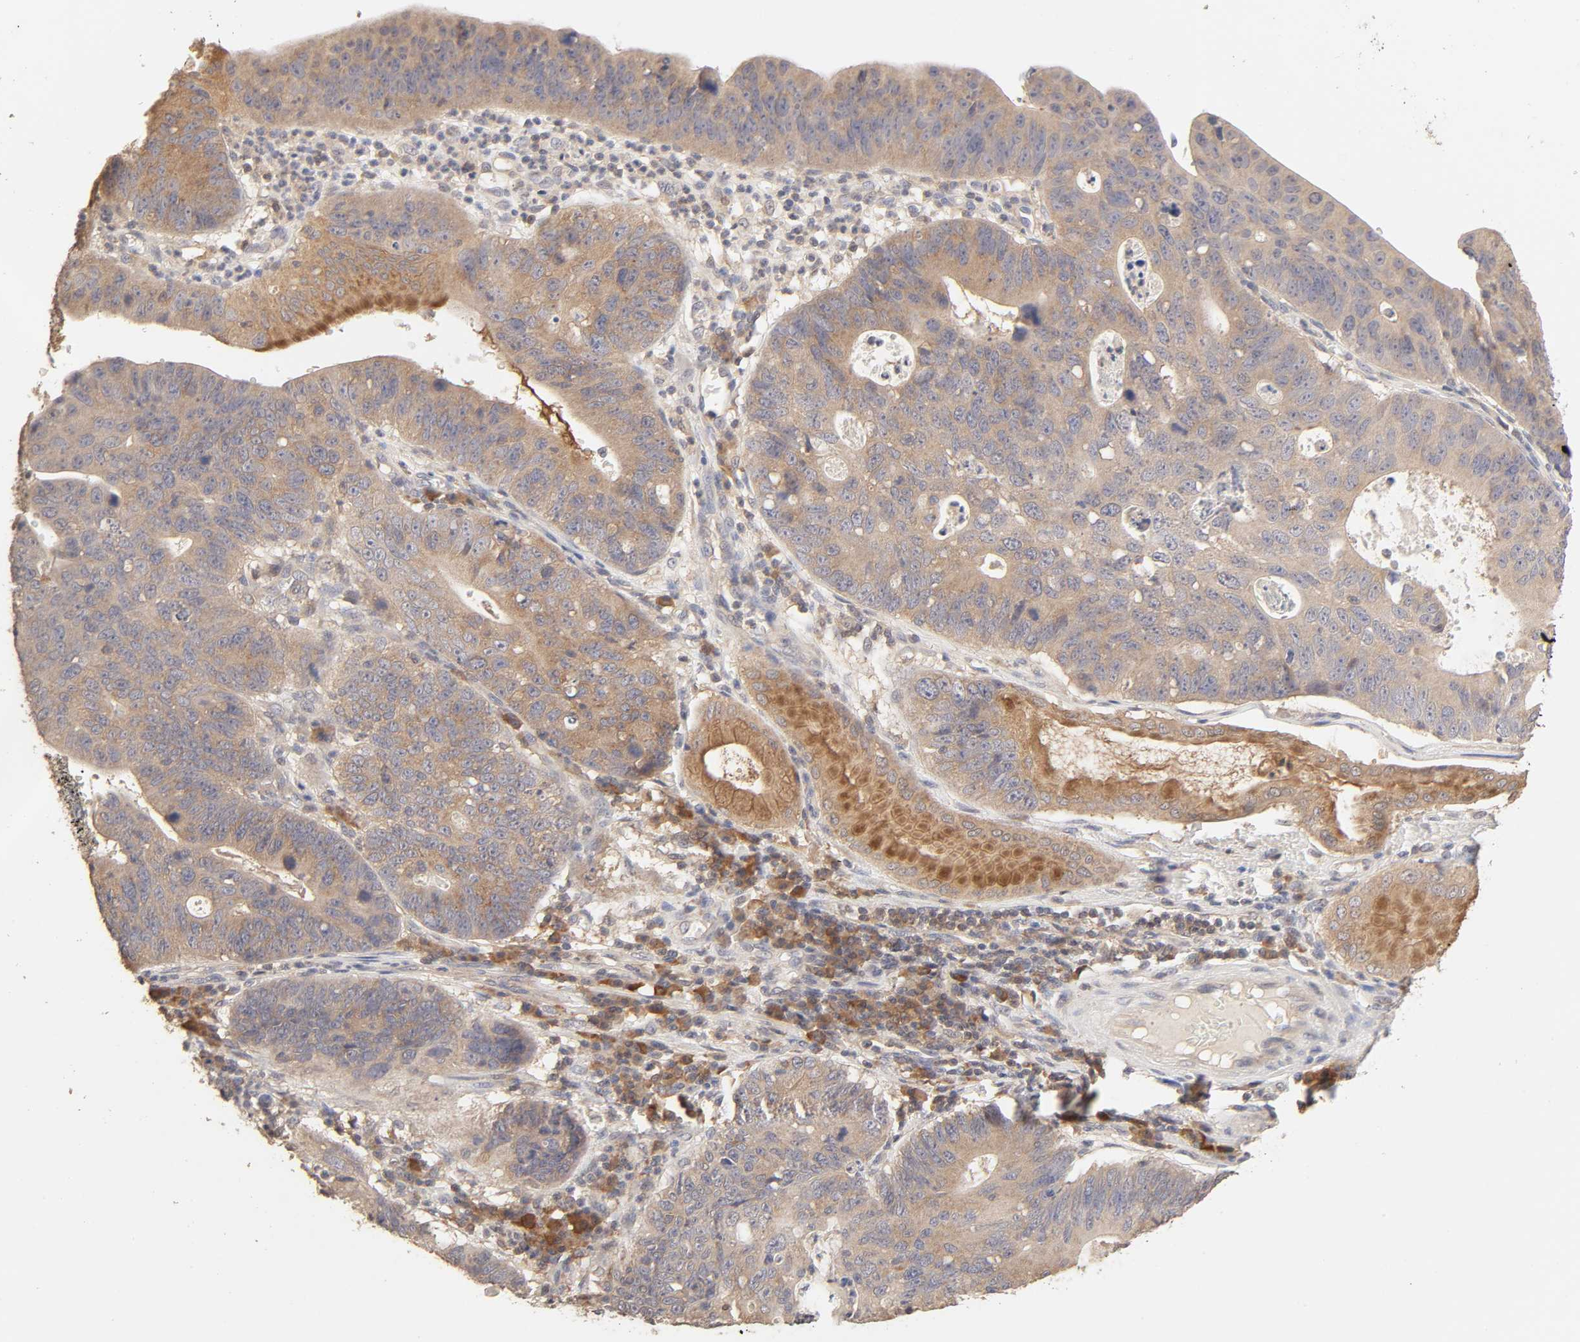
{"staining": {"intensity": "moderate", "quantity": ">75%", "location": "cytoplasmic/membranous"}, "tissue": "stomach cancer", "cell_type": "Tumor cells", "image_type": "cancer", "snomed": [{"axis": "morphology", "description": "Adenocarcinoma, NOS"}, {"axis": "topography", "description": "Stomach"}], "caption": "Approximately >75% of tumor cells in adenocarcinoma (stomach) show moderate cytoplasmic/membranous protein expression as visualized by brown immunohistochemical staining.", "gene": "AP1G2", "patient": {"sex": "male", "age": 59}}